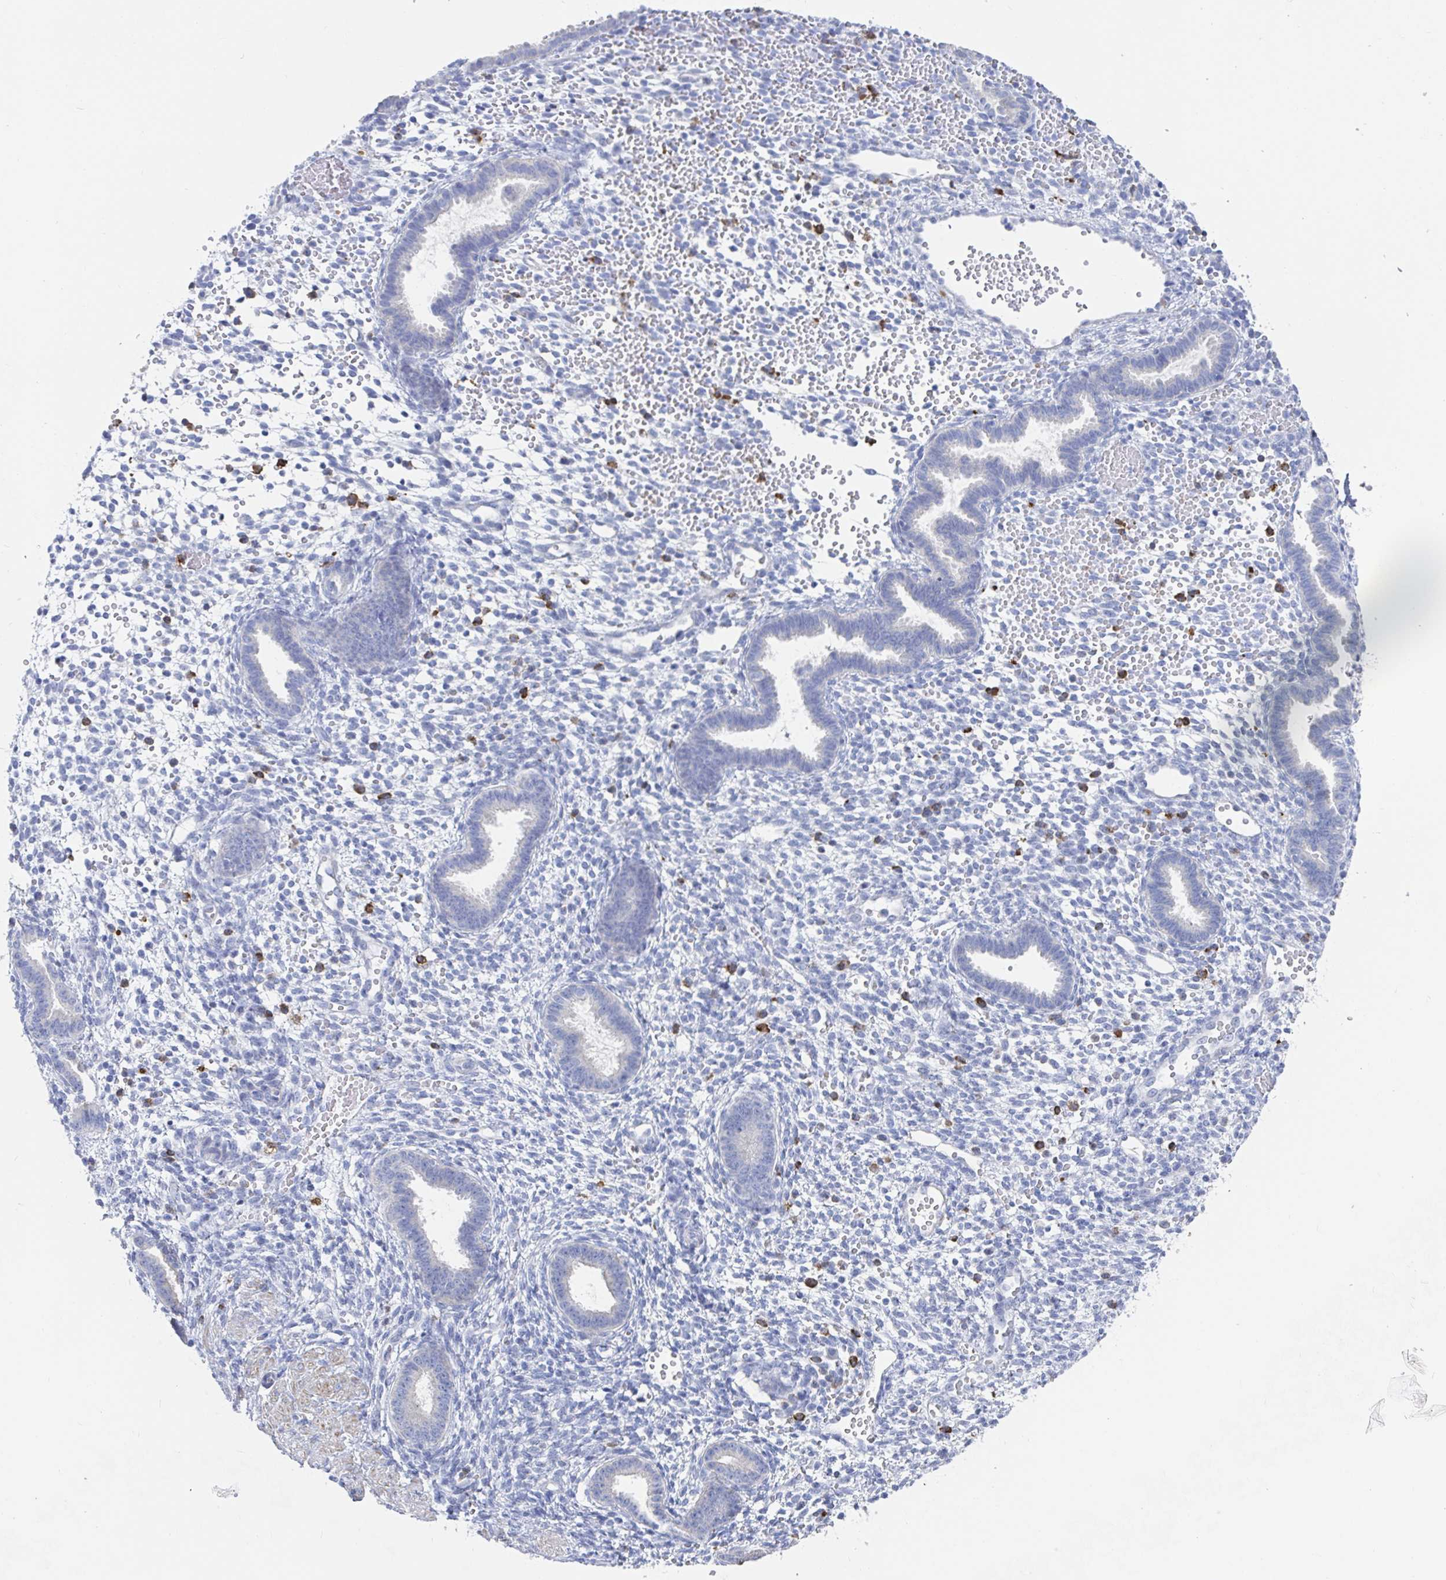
{"staining": {"intensity": "negative", "quantity": "none", "location": "none"}, "tissue": "endometrium", "cell_type": "Cells in endometrial stroma", "image_type": "normal", "snomed": [{"axis": "morphology", "description": "Normal tissue, NOS"}, {"axis": "topography", "description": "Endometrium"}], "caption": "High magnification brightfield microscopy of unremarkable endometrium stained with DAB (3,3'-diaminobenzidine) (brown) and counterstained with hematoxylin (blue): cells in endometrial stroma show no significant positivity. (DAB immunohistochemistry, high magnification).", "gene": "PACSIN1", "patient": {"sex": "female", "age": 36}}